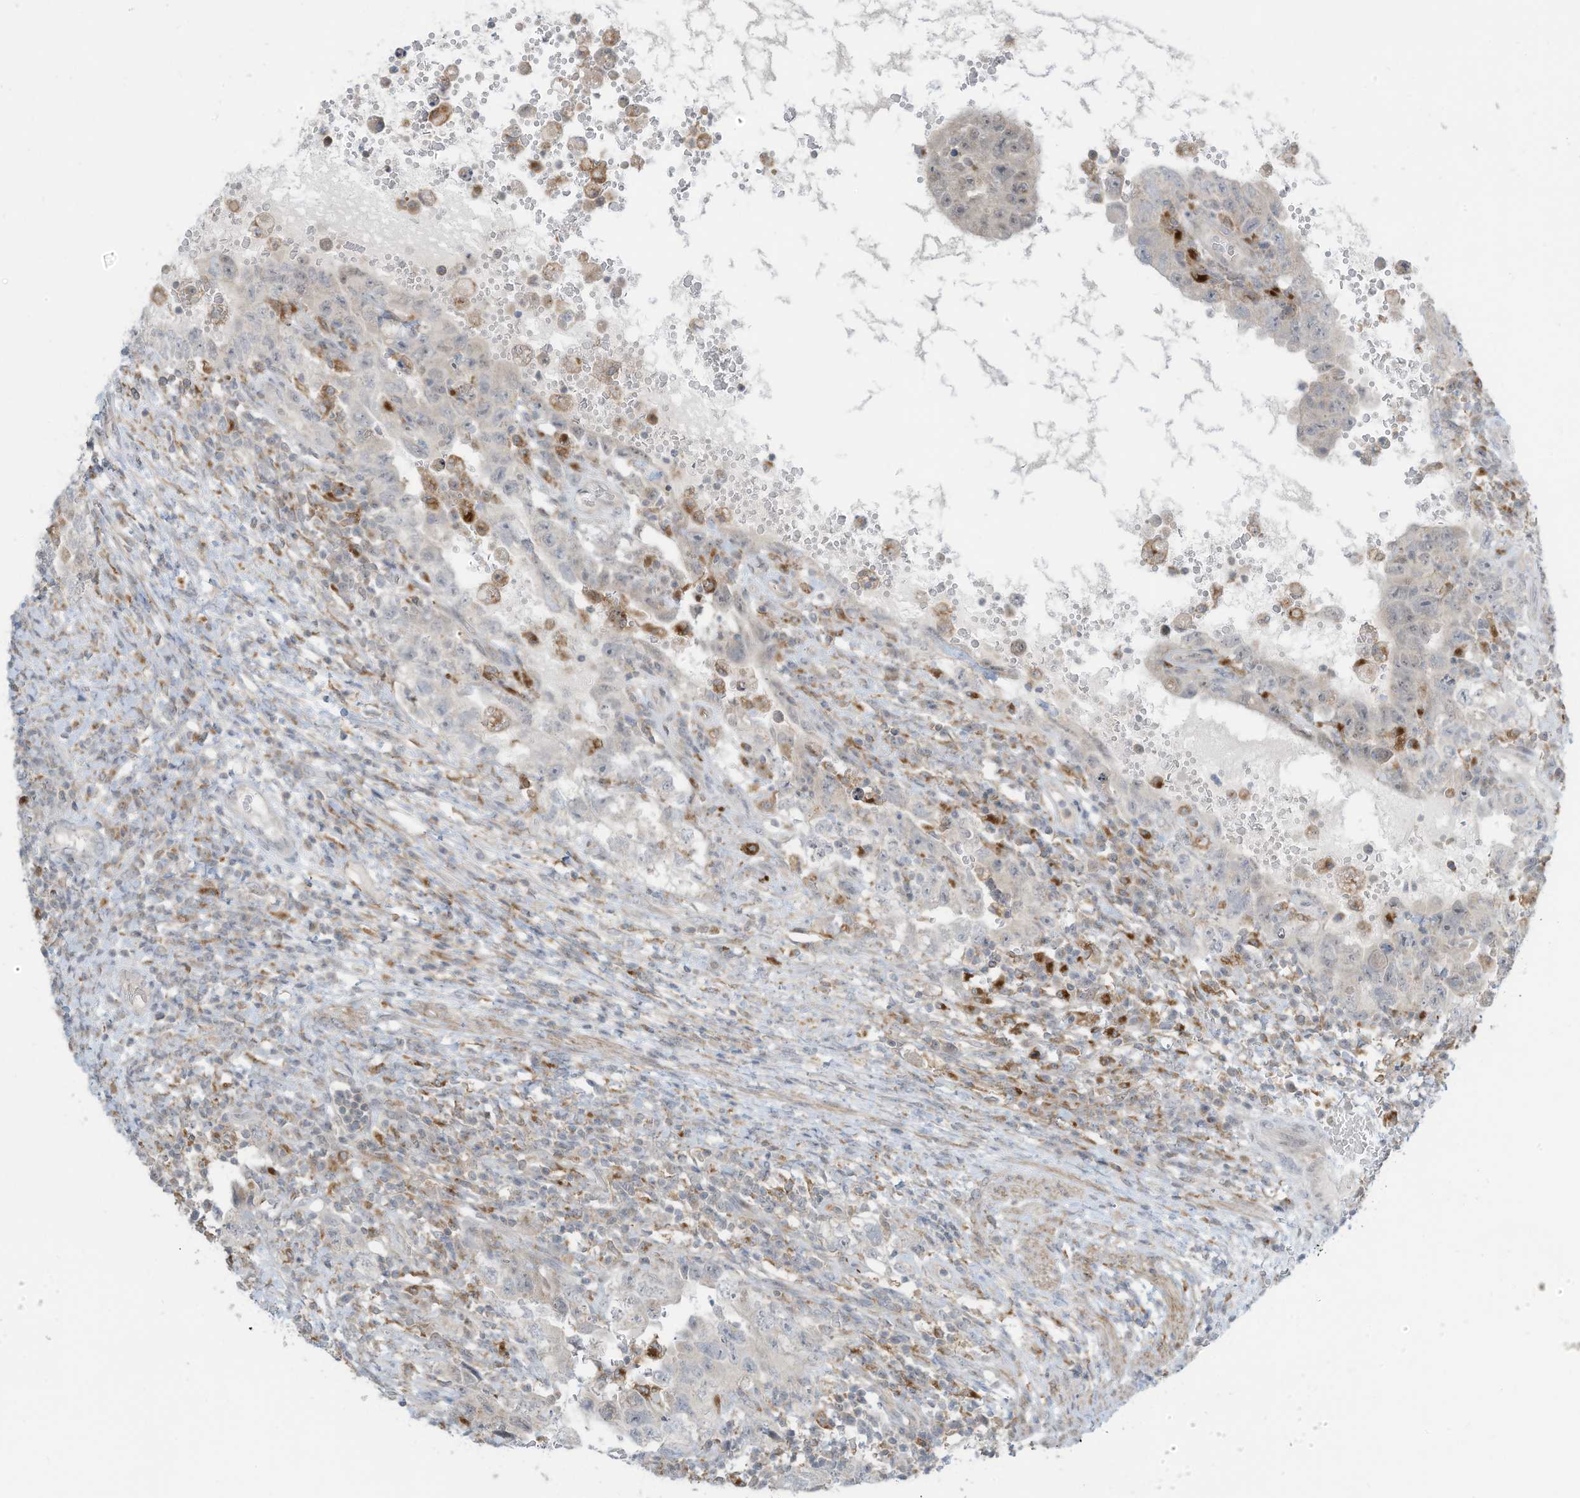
{"staining": {"intensity": "negative", "quantity": "none", "location": "none"}, "tissue": "testis cancer", "cell_type": "Tumor cells", "image_type": "cancer", "snomed": [{"axis": "morphology", "description": "Carcinoma, Embryonal, NOS"}, {"axis": "topography", "description": "Testis"}], "caption": "Testis cancer (embryonal carcinoma) stained for a protein using immunohistochemistry (IHC) displays no expression tumor cells.", "gene": "DZIP3", "patient": {"sex": "male", "age": 26}}